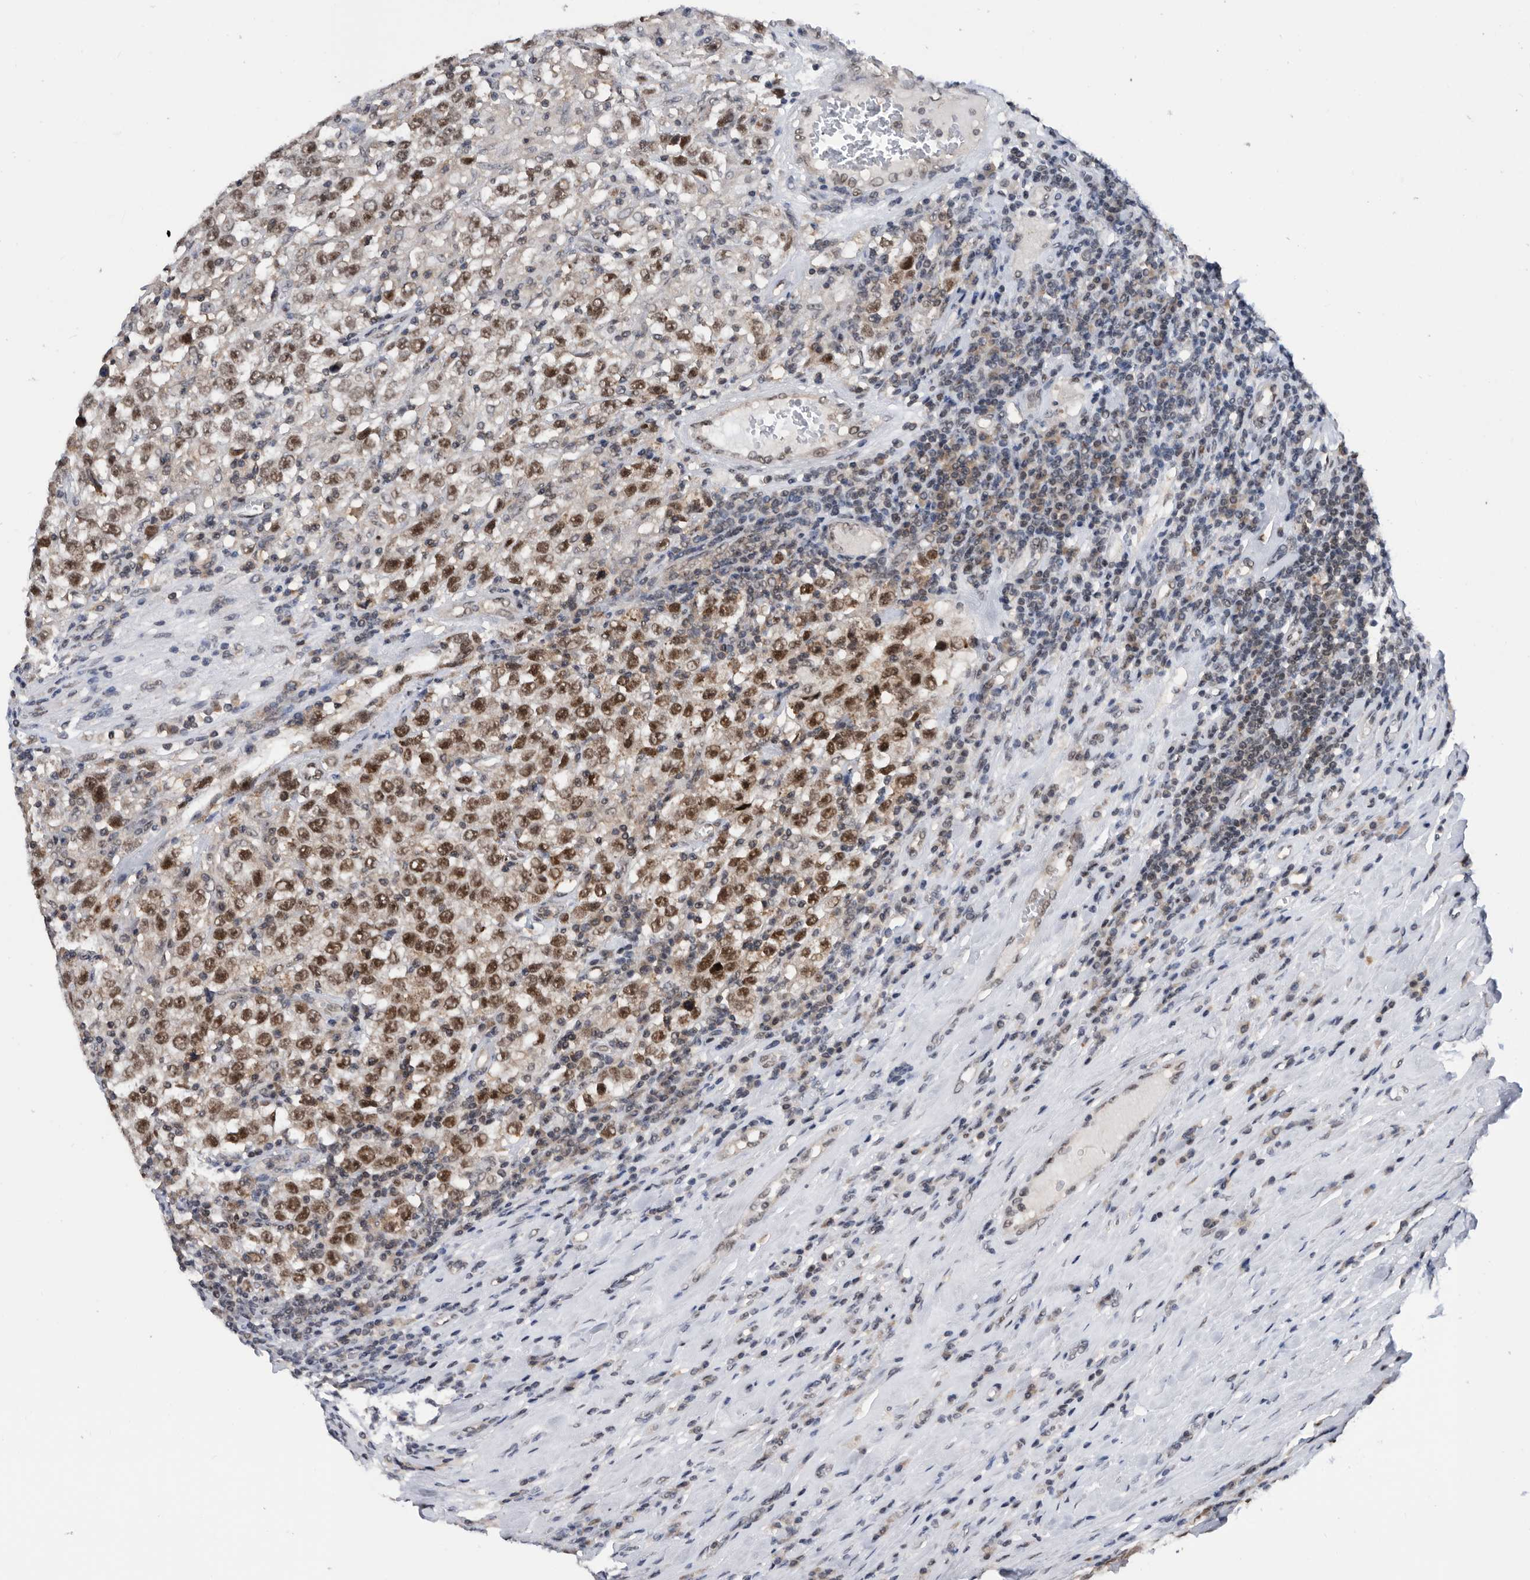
{"staining": {"intensity": "strong", "quantity": ">75%", "location": "nuclear"}, "tissue": "testis cancer", "cell_type": "Tumor cells", "image_type": "cancer", "snomed": [{"axis": "morphology", "description": "Seminoma, NOS"}, {"axis": "topography", "description": "Testis"}], "caption": "Testis cancer (seminoma) stained for a protein displays strong nuclear positivity in tumor cells.", "gene": "ZNF260", "patient": {"sex": "male", "age": 41}}